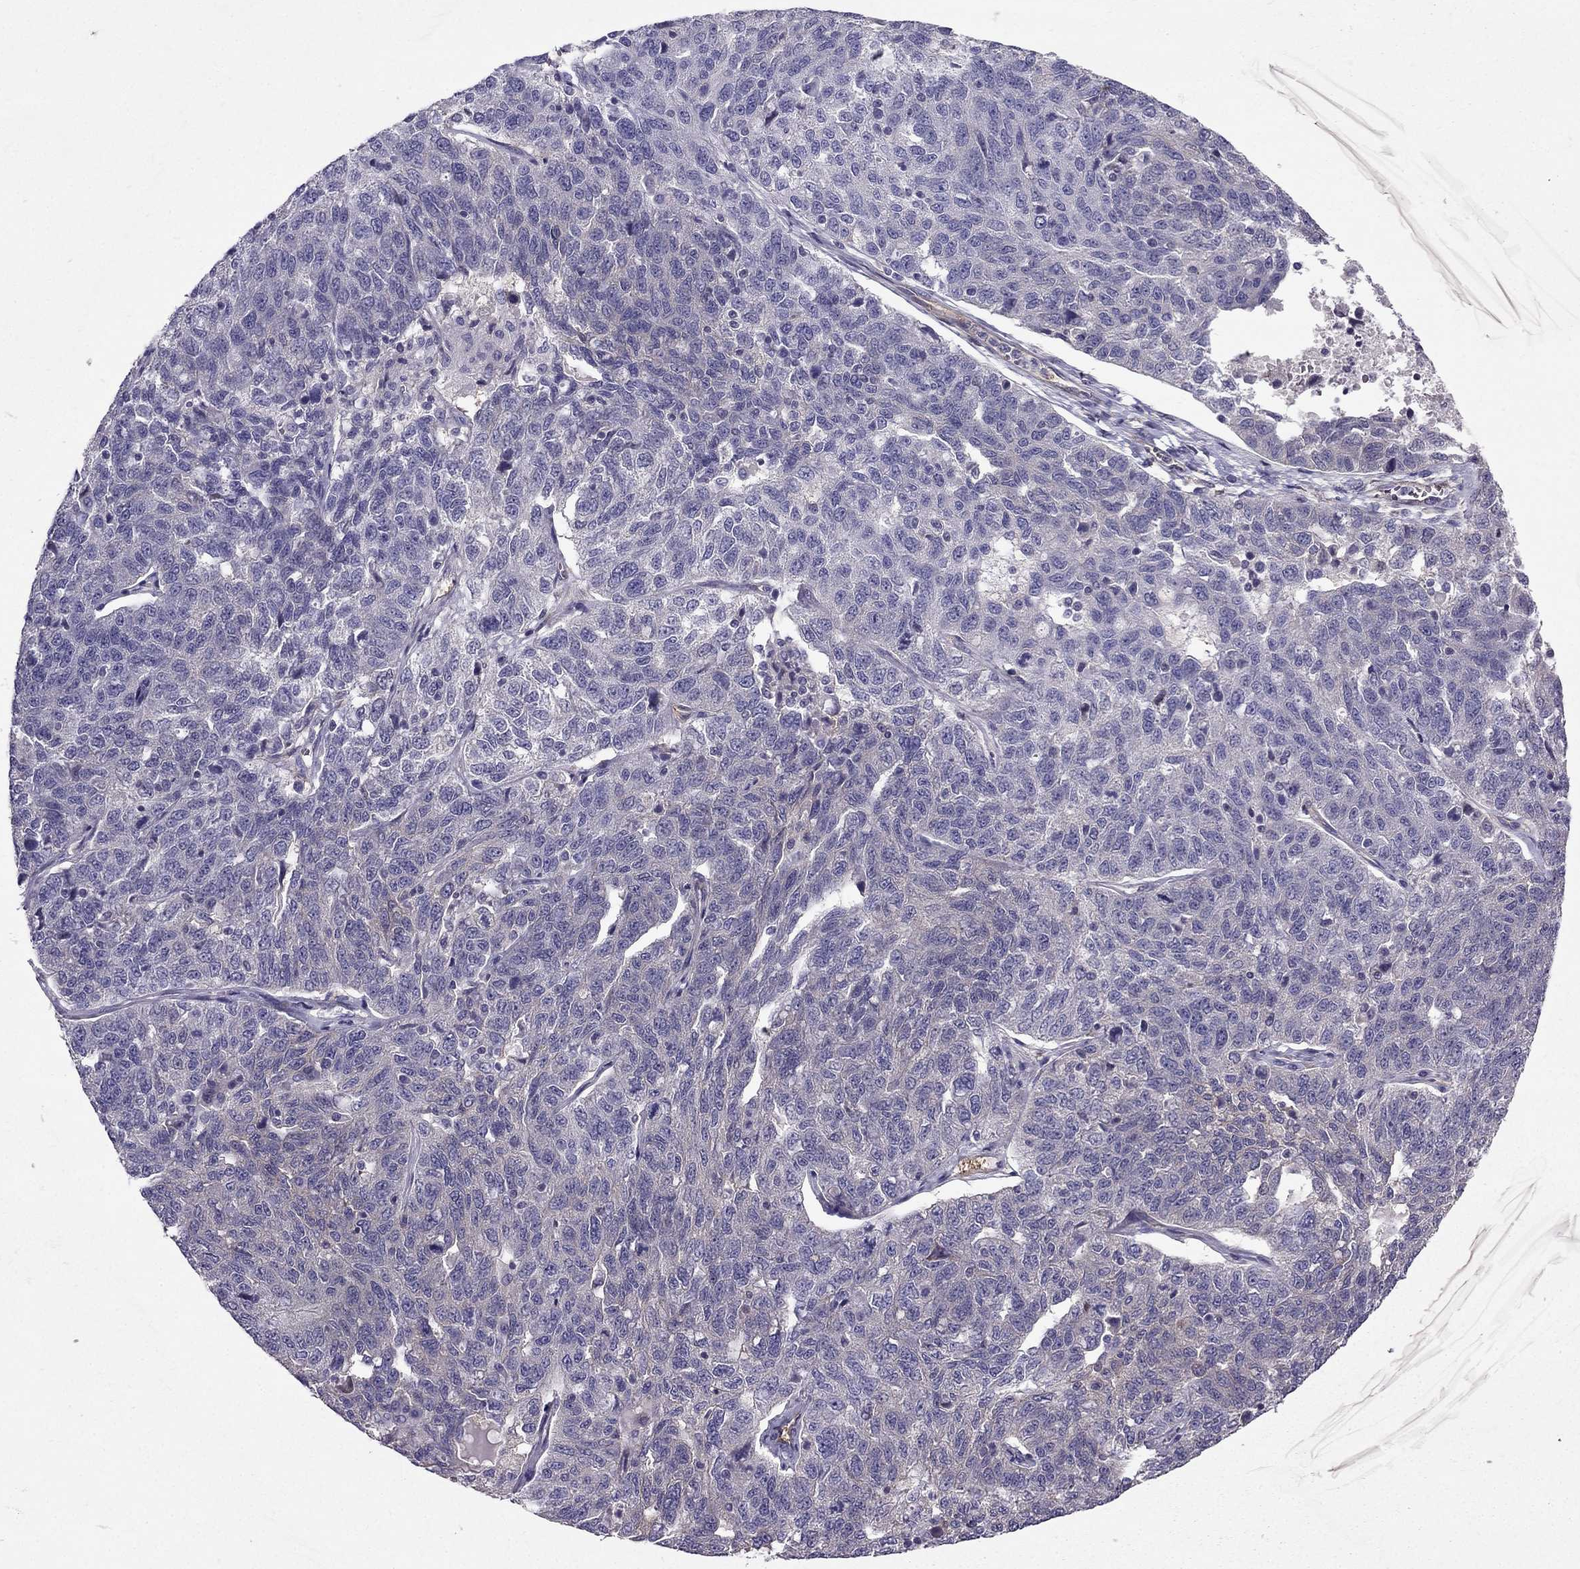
{"staining": {"intensity": "negative", "quantity": "none", "location": "none"}, "tissue": "ovarian cancer", "cell_type": "Tumor cells", "image_type": "cancer", "snomed": [{"axis": "morphology", "description": "Cystadenocarcinoma, serous, NOS"}, {"axis": "topography", "description": "Ovary"}], "caption": "This photomicrograph is of ovarian serous cystadenocarcinoma stained with IHC to label a protein in brown with the nuclei are counter-stained blue. There is no expression in tumor cells. The staining is performed using DAB (3,3'-diaminobenzidine) brown chromogen with nuclei counter-stained in using hematoxylin.", "gene": "SYT5", "patient": {"sex": "female", "age": 71}}